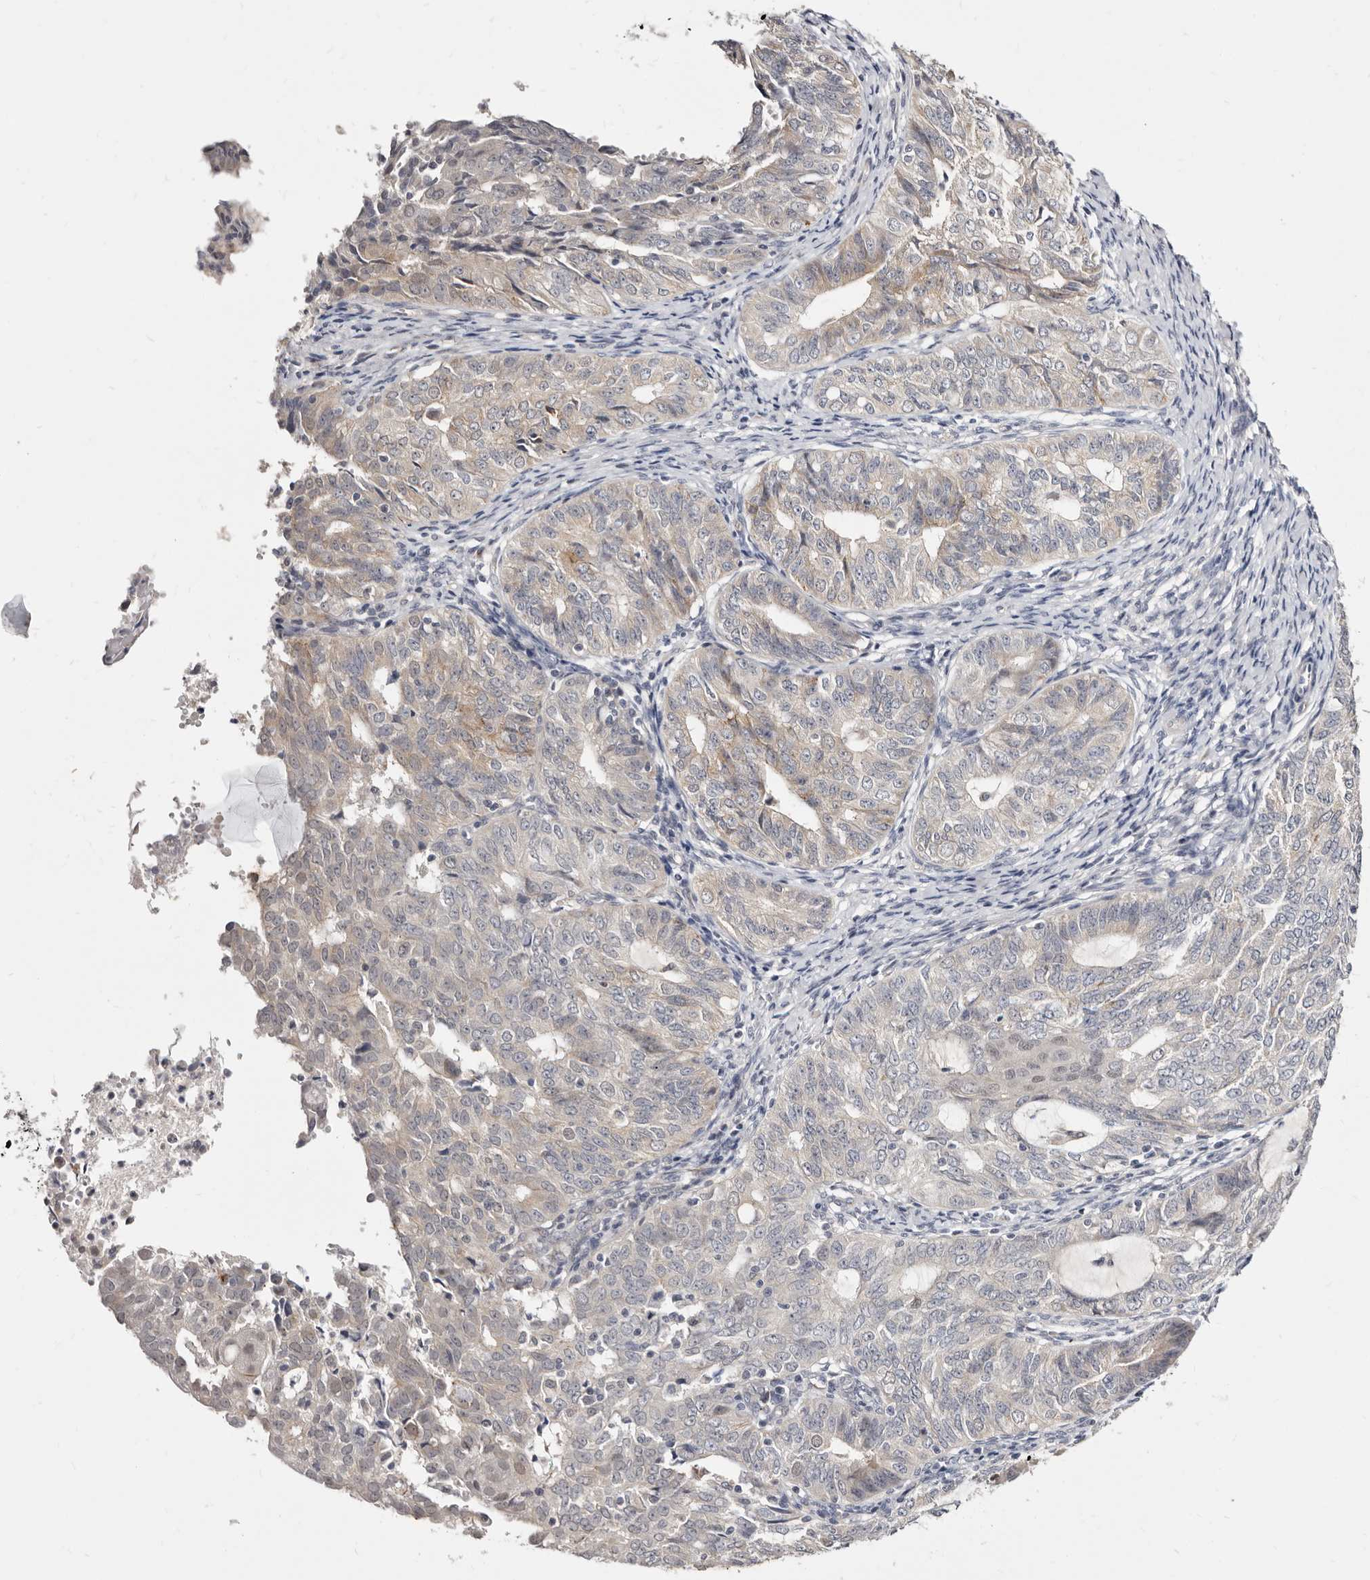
{"staining": {"intensity": "negative", "quantity": "none", "location": "none"}, "tissue": "endometrial cancer", "cell_type": "Tumor cells", "image_type": "cancer", "snomed": [{"axis": "morphology", "description": "Adenocarcinoma, NOS"}, {"axis": "topography", "description": "Endometrium"}], "caption": "IHC histopathology image of neoplastic tissue: human endometrial cancer stained with DAB (3,3'-diaminobenzidine) shows no significant protein positivity in tumor cells.", "gene": "KLHL4", "patient": {"sex": "female", "age": 32}}